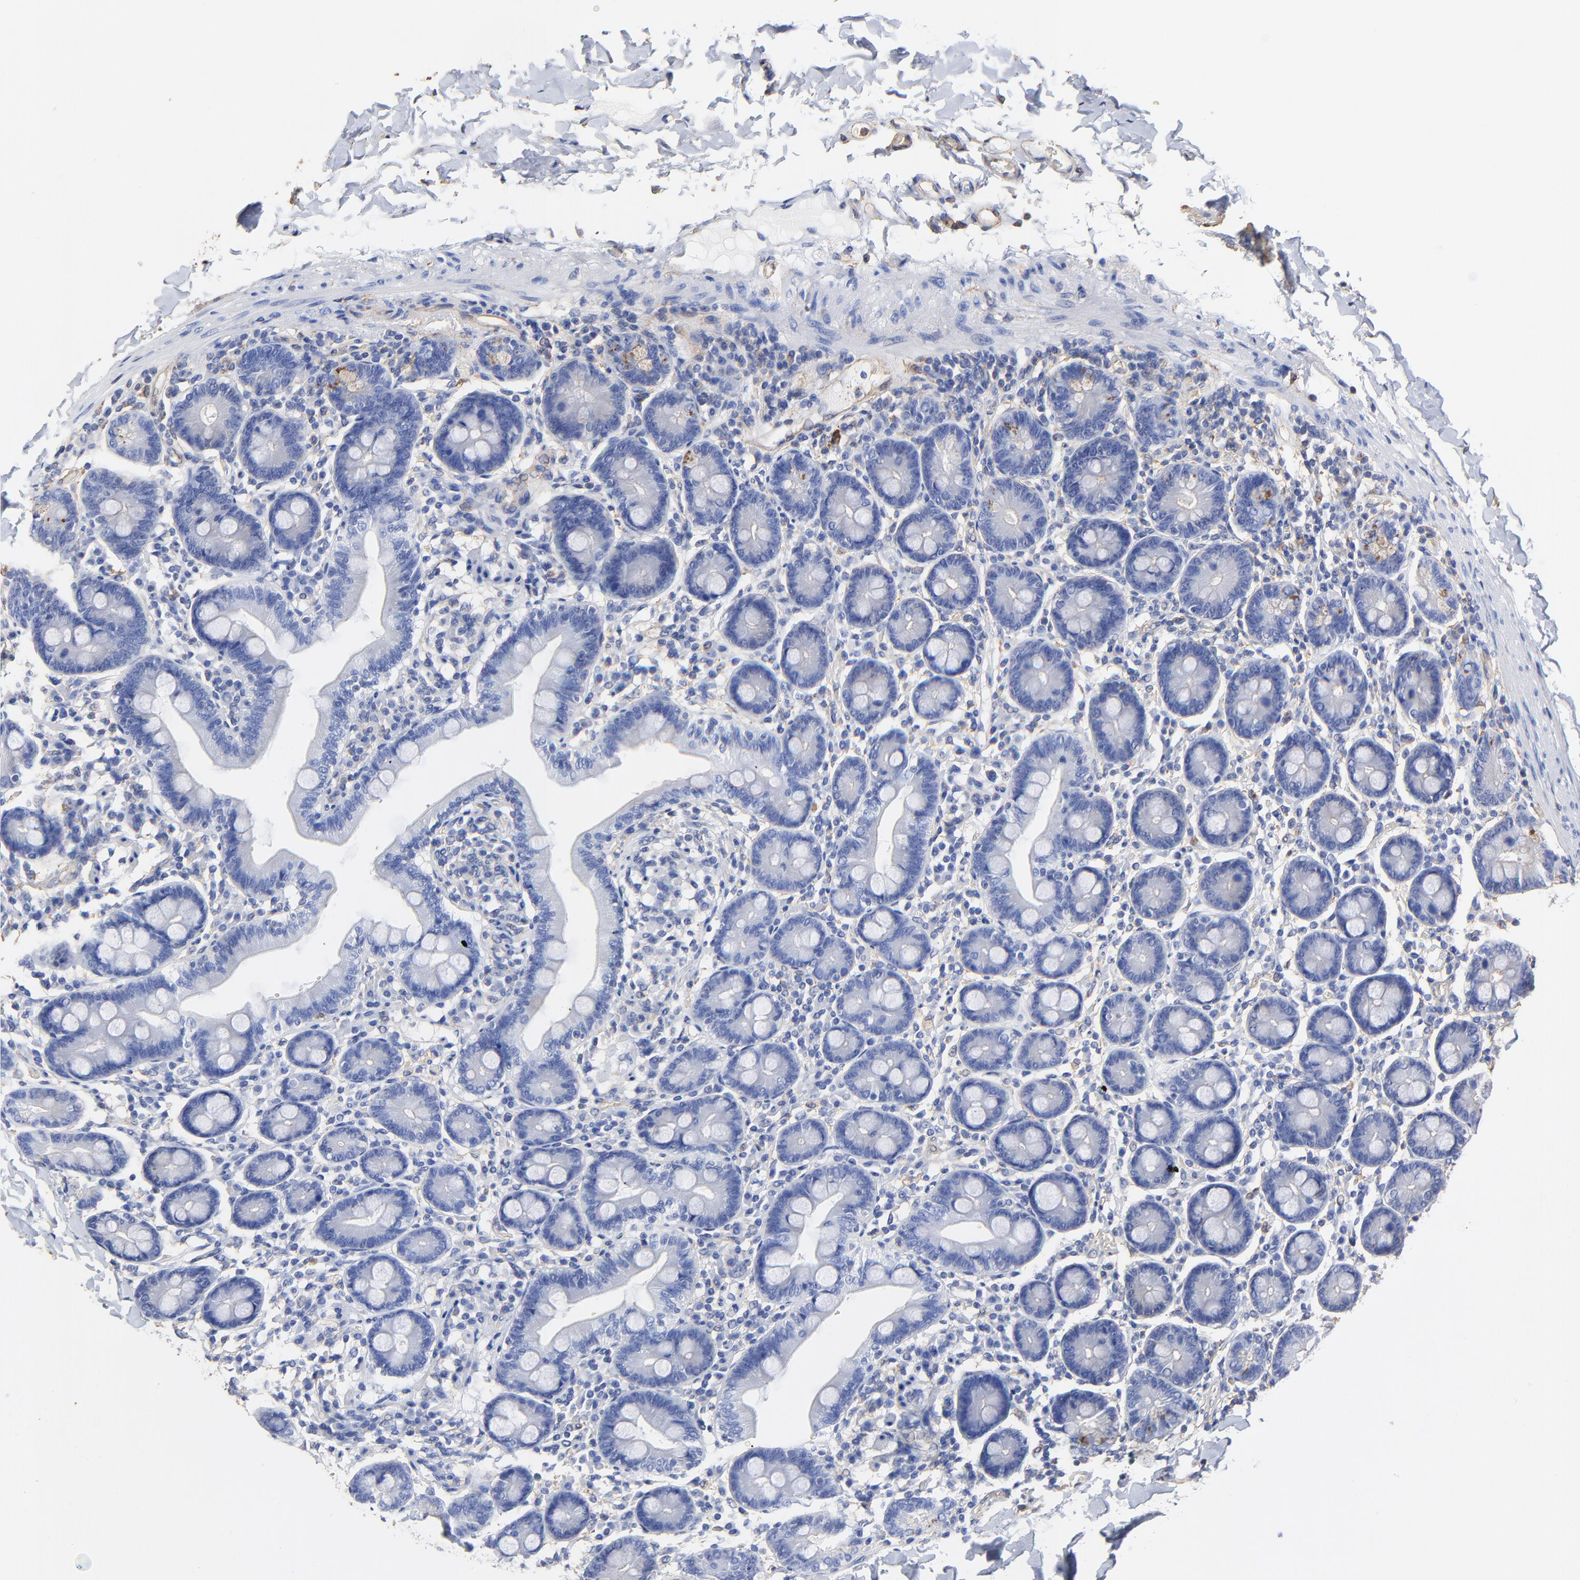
{"staining": {"intensity": "negative", "quantity": "none", "location": "none"}, "tissue": "duodenum", "cell_type": "Glandular cells", "image_type": "normal", "snomed": [{"axis": "morphology", "description": "Normal tissue, NOS"}, {"axis": "topography", "description": "Duodenum"}], "caption": "Immunohistochemistry histopathology image of benign duodenum stained for a protein (brown), which reveals no expression in glandular cells.", "gene": "TAGLN2", "patient": {"sex": "male", "age": 66}}